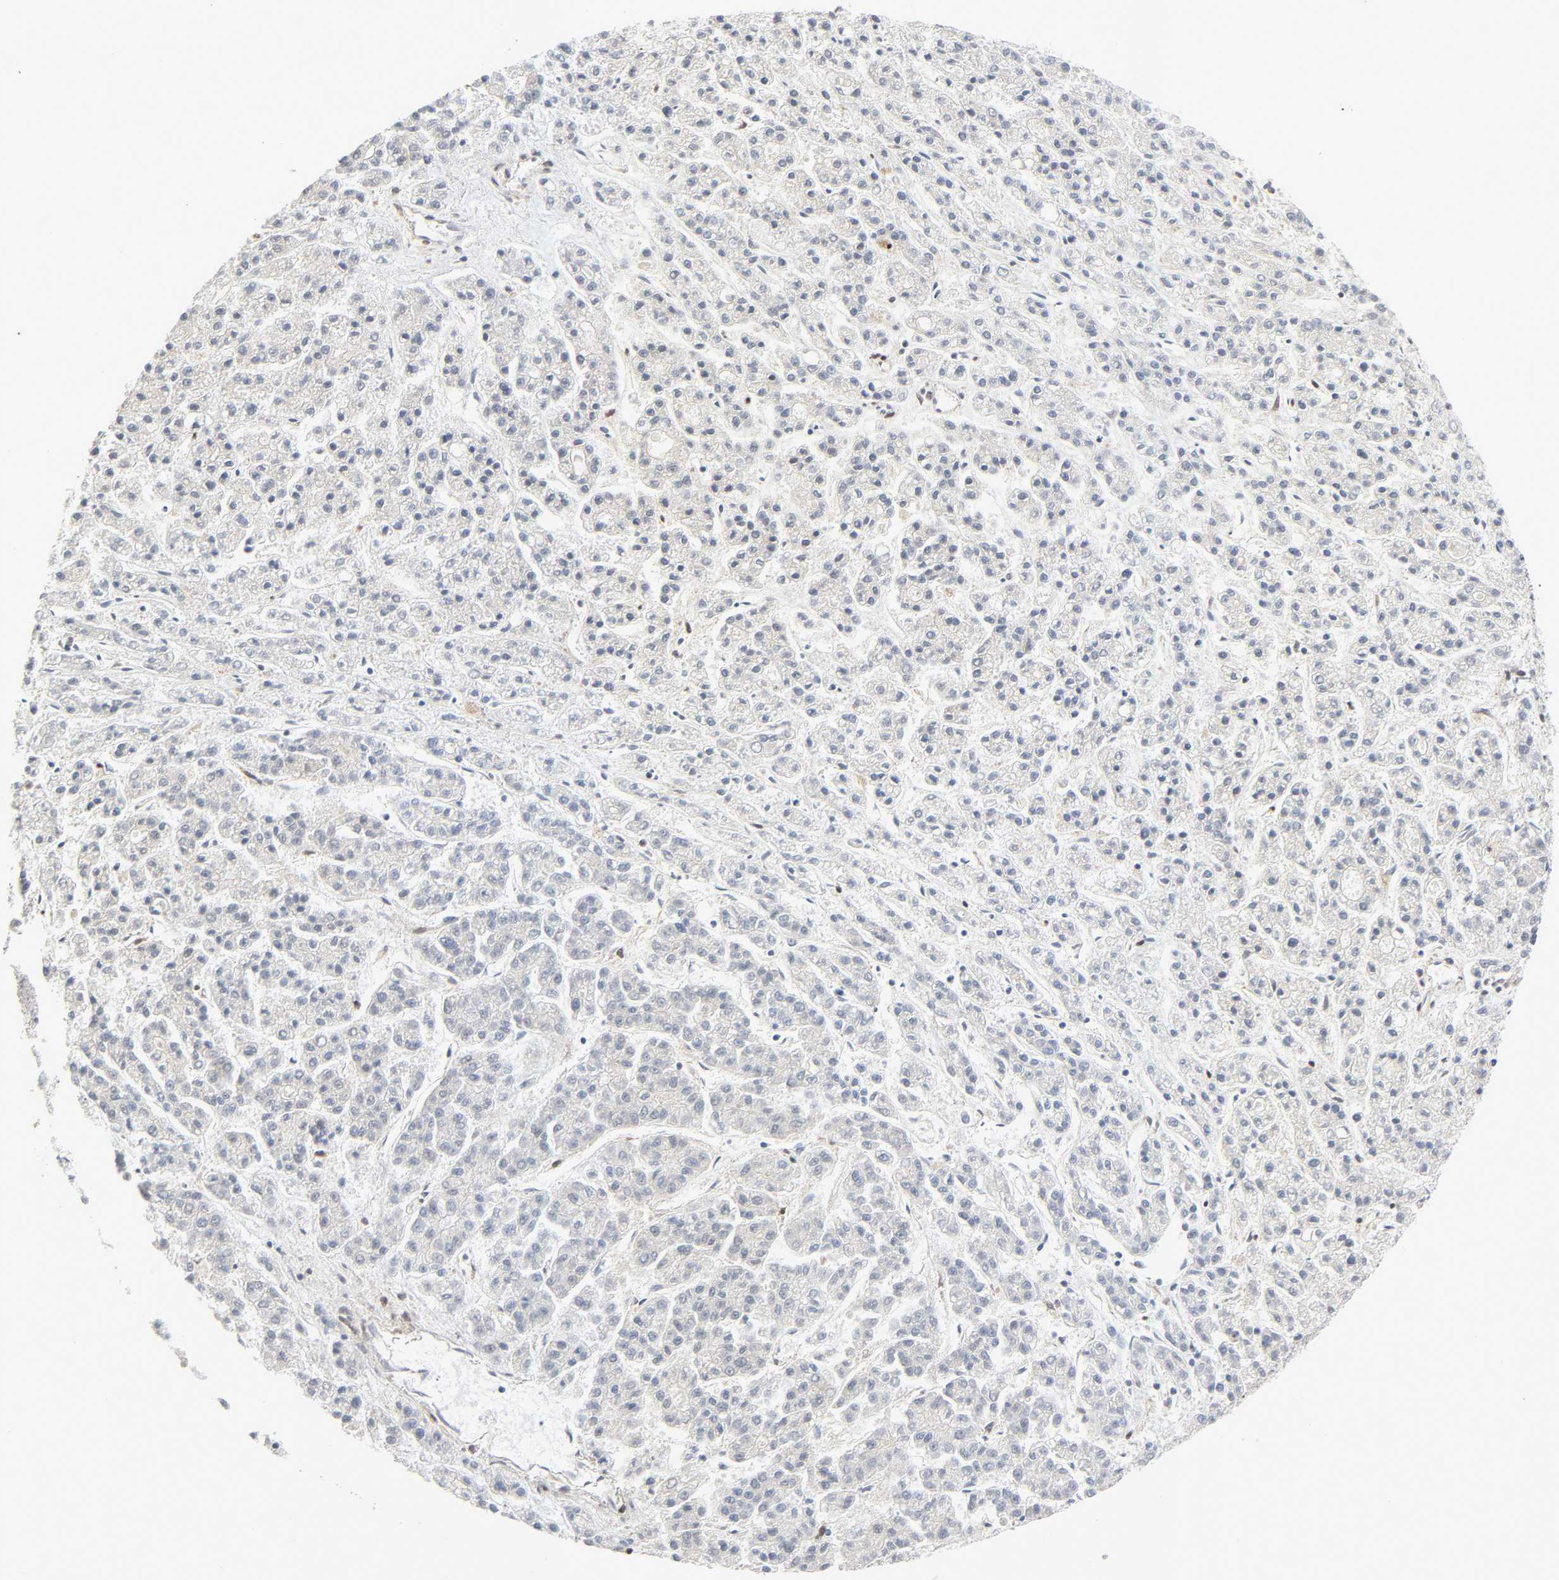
{"staining": {"intensity": "negative", "quantity": "none", "location": "none"}, "tissue": "liver cancer", "cell_type": "Tumor cells", "image_type": "cancer", "snomed": [{"axis": "morphology", "description": "Carcinoma, Hepatocellular, NOS"}, {"axis": "topography", "description": "Liver"}], "caption": "Human liver cancer (hepatocellular carcinoma) stained for a protein using immunohistochemistry (IHC) reveals no positivity in tumor cells.", "gene": "PTEN", "patient": {"sex": "male", "age": 70}}